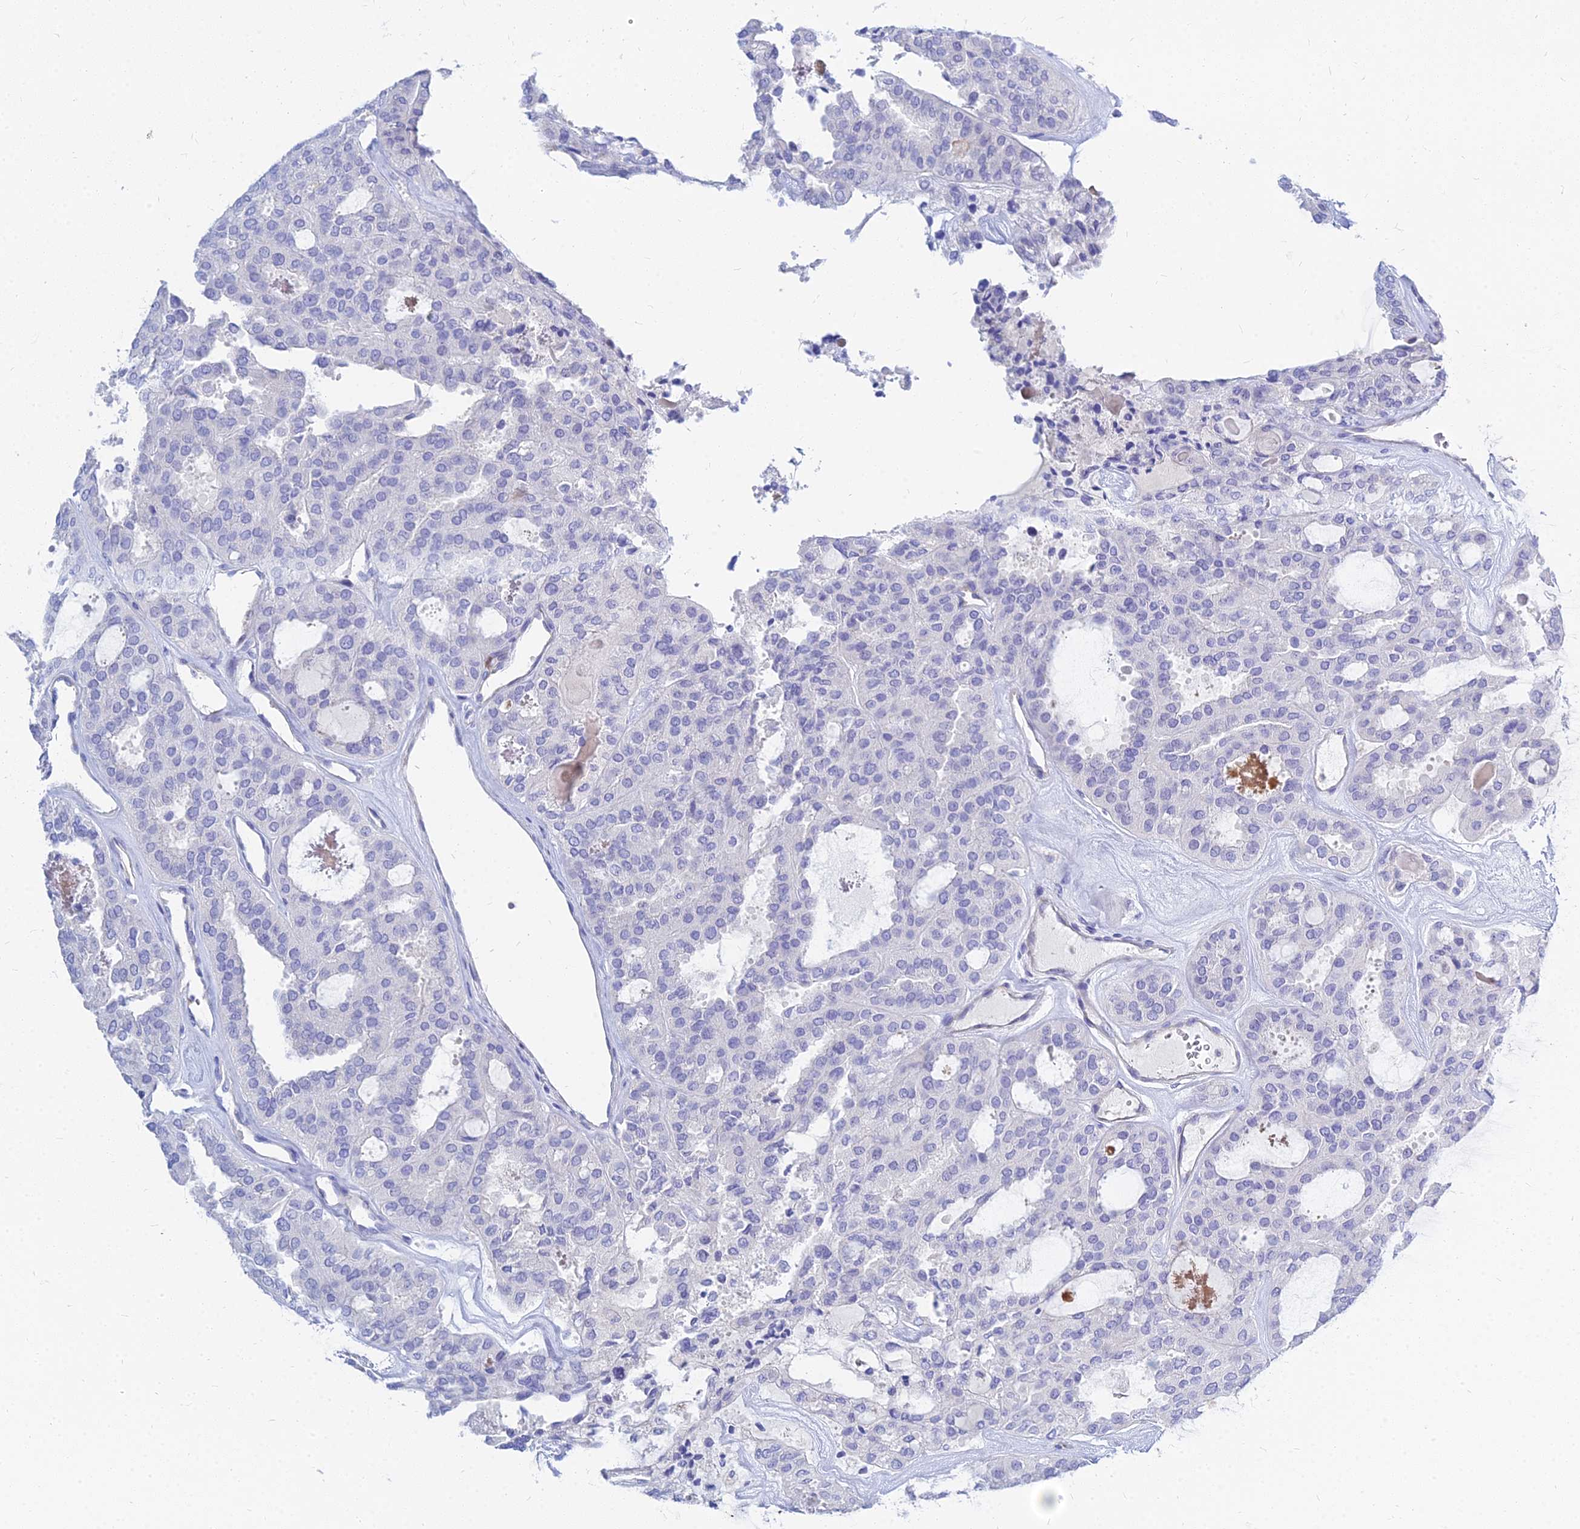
{"staining": {"intensity": "negative", "quantity": "none", "location": "none"}, "tissue": "thyroid cancer", "cell_type": "Tumor cells", "image_type": "cancer", "snomed": [{"axis": "morphology", "description": "Follicular adenoma carcinoma, NOS"}, {"axis": "topography", "description": "Thyroid gland"}], "caption": "The histopathology image exhibits no staining of tumor cells in thyroid cancer.", "gene": "ZNF552", "patient": {"sex": "male", "age": 75}}